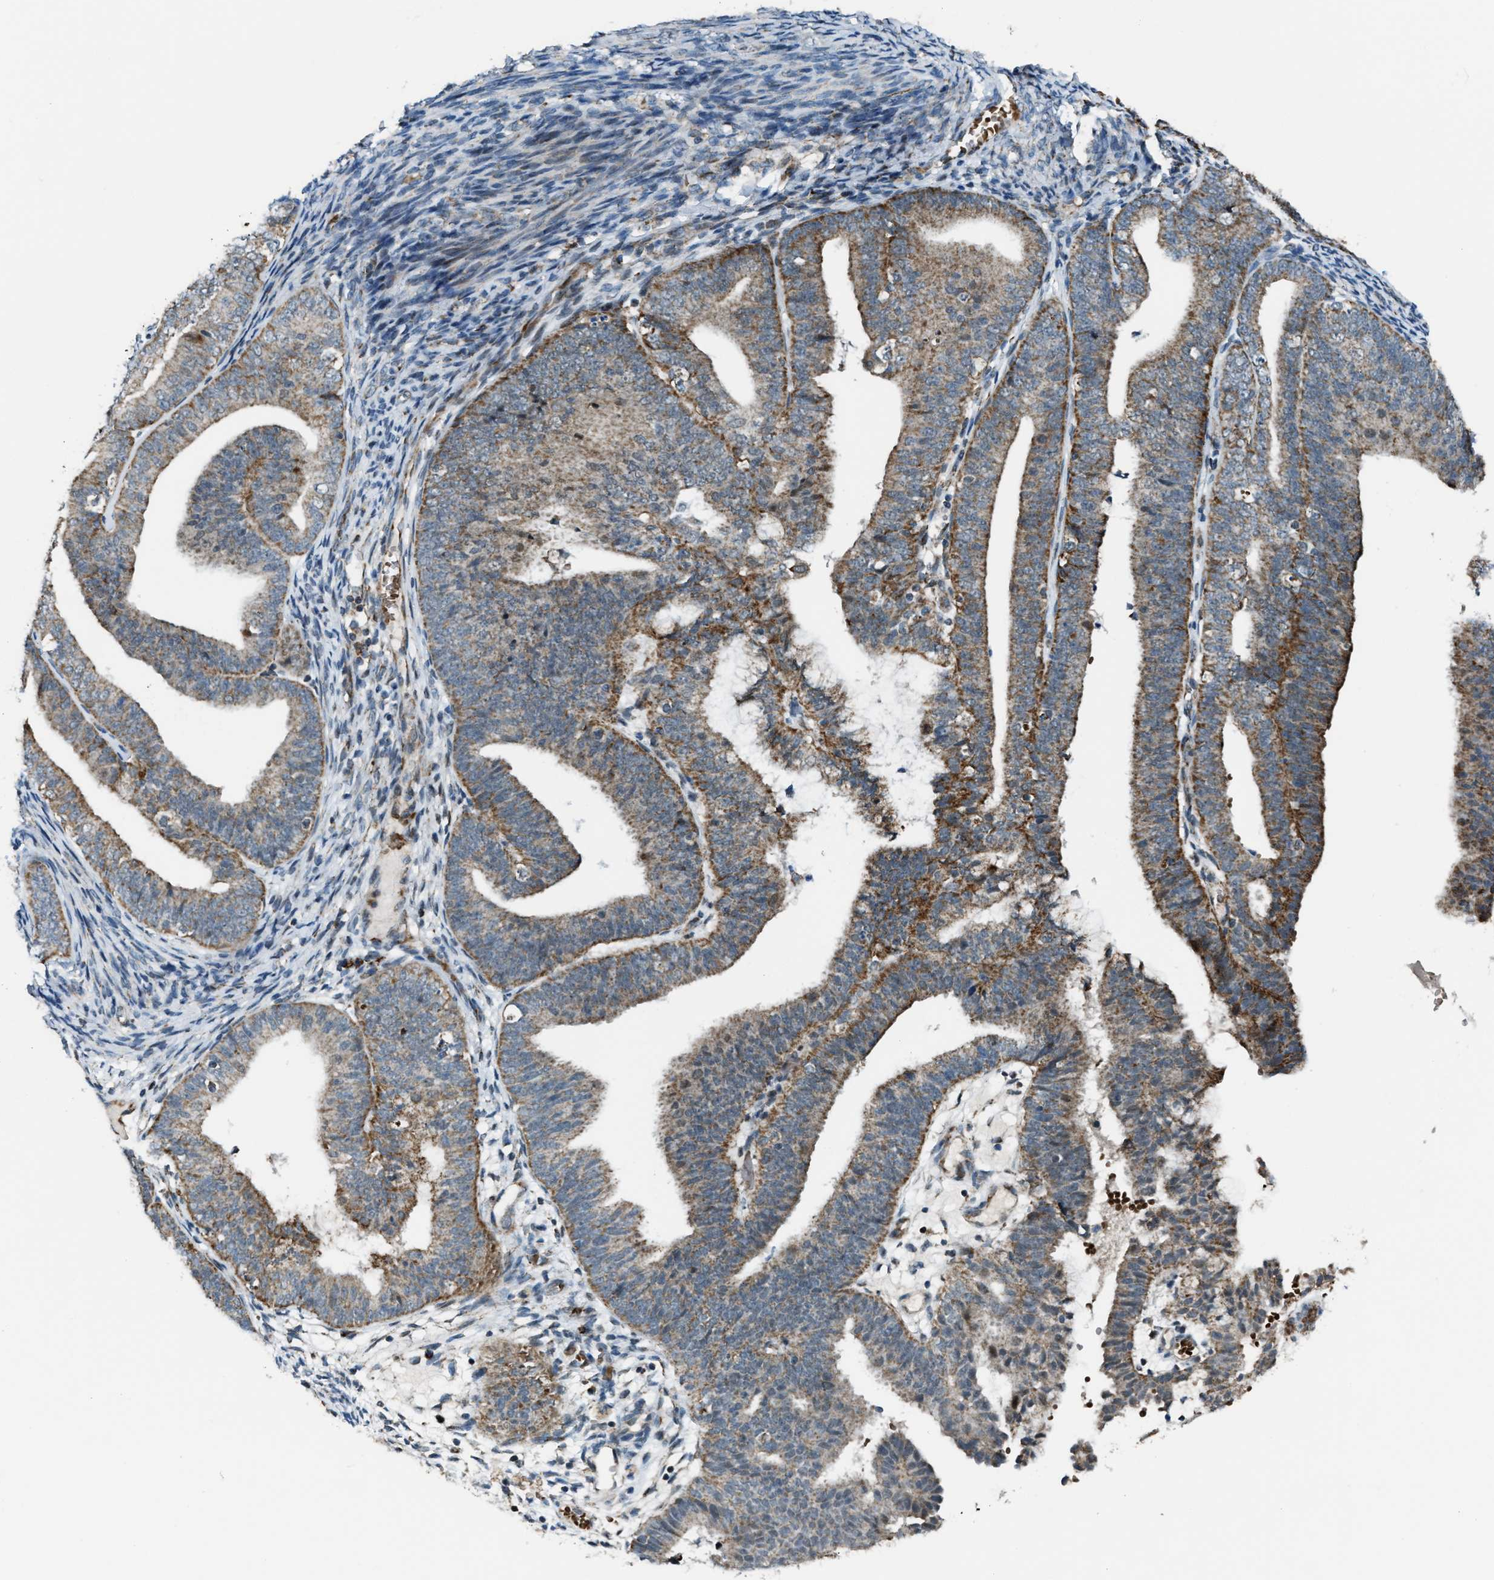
{"staining": {"intensity": "moderate", "quantity": "25%-75%", "location": "cytoplasmic/membranous"}, "tissue": "endometrial cancer", "cell_type": "Tumor cells", "image_type": "cancer", "snomed": [{"axis": "morphology", "description": "Adenocarcinoma, NOS"}, {"axis": "topography", "description": "Endometrium"}], "caption": "DAB (3,3'-diaminobenzidine) immunohistochemical staining of human endometrial cancer (adenocarcinoma) demonstrates moderate cytoplasmic/membranous protein positivity in approximately 25%-75% of tumor cells.", "gene": "CHN2", "patient": {"sex": "female", "age": 63}}